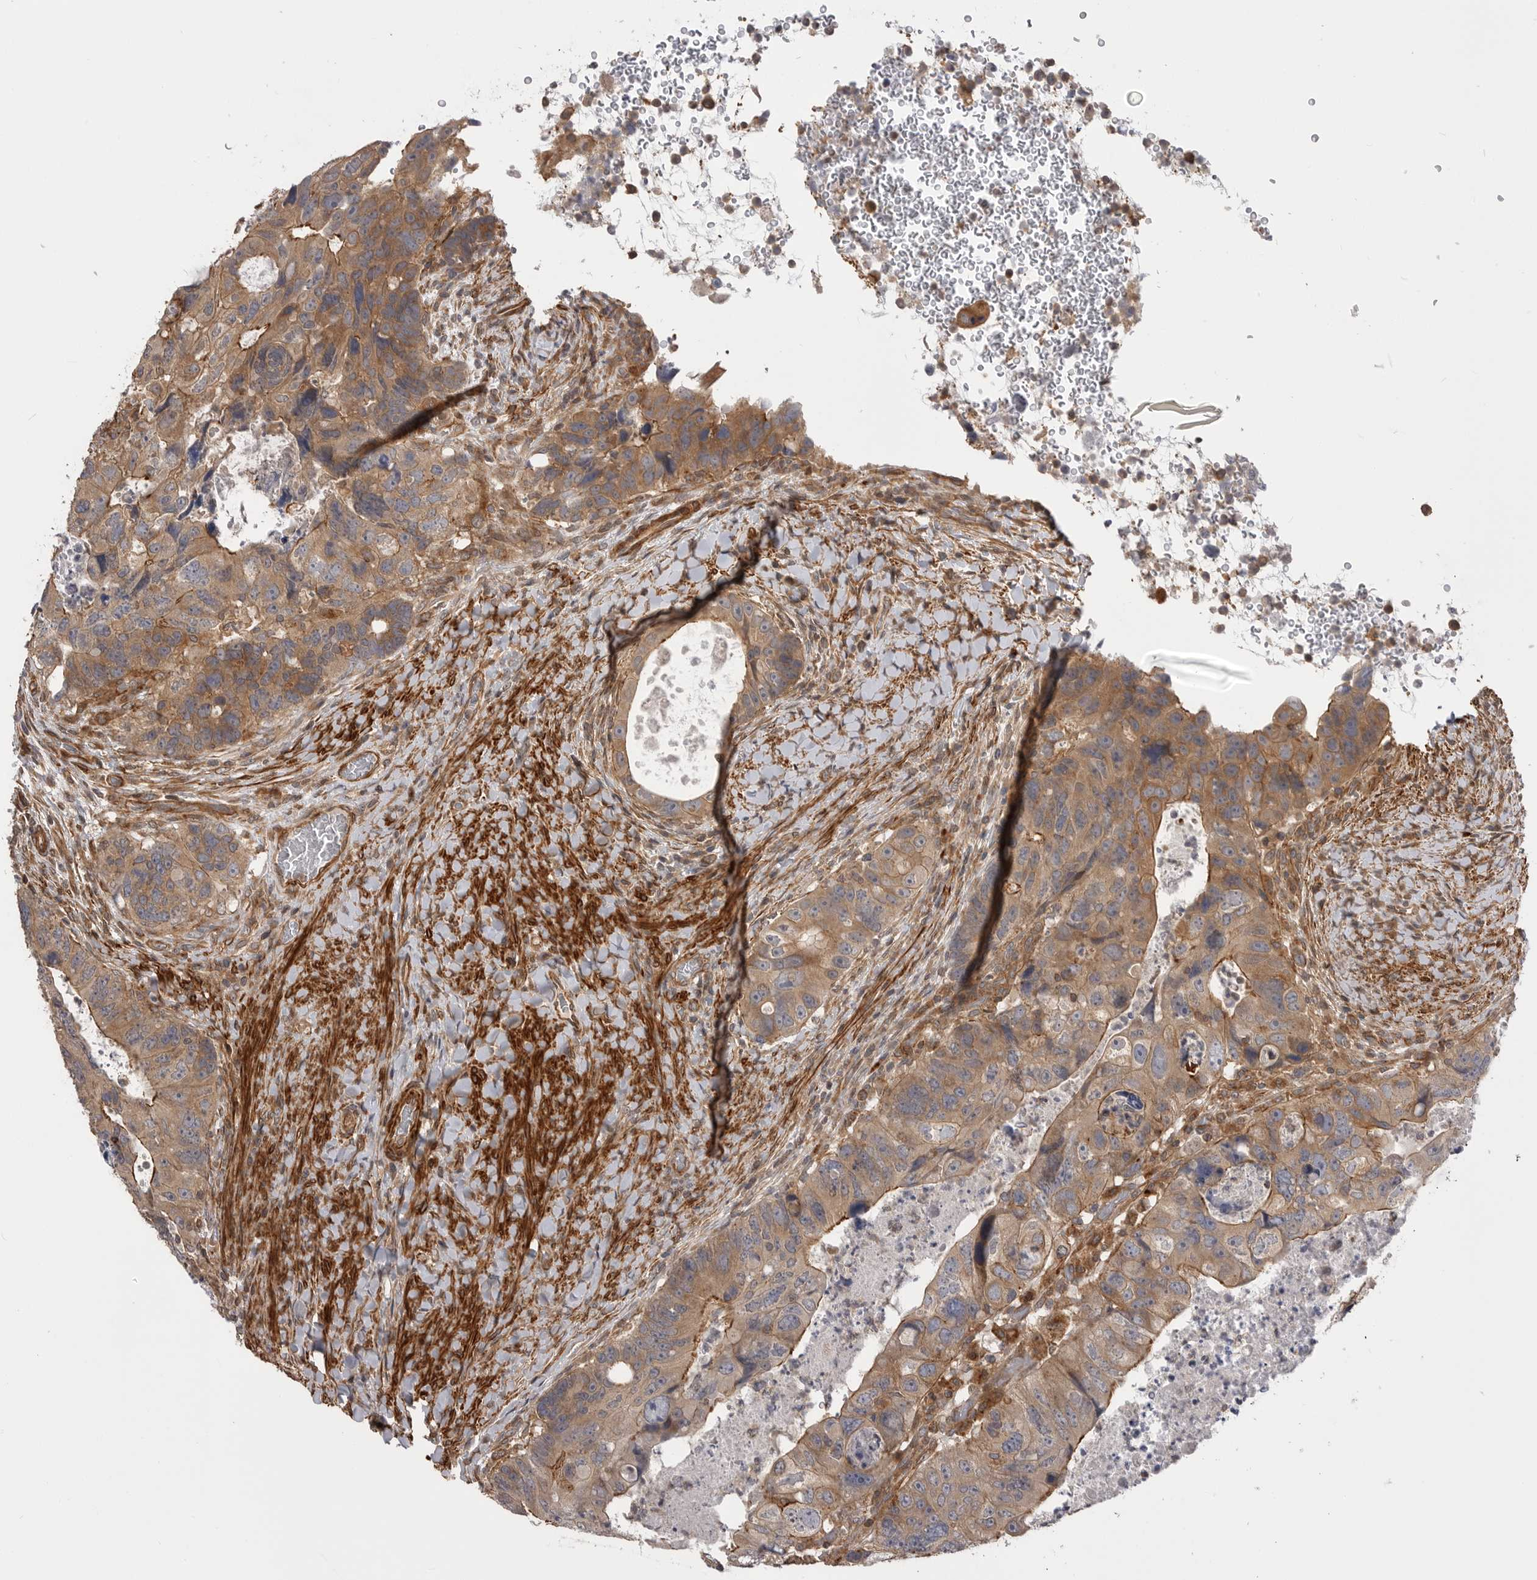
{"staining": {"intensity": "moderate", "quantity": "25%-75%", "location": "cytoplasmic/membranous"}, "tissue": "colorectal cancer", "cell_type": "Tumor cells", "image_type": "cancer", "snomed": [{"axis": "morphology", "description": "Adenocarcinoma, NOS"}, {"axis": "topography", "description": "Rectum"}], "caption": "Immunohistochemical staining of adenocarcinoma (colorectal) demonstrates medium levels of moderate cytoplasmic/membranous expression in about 25%-75% of tumor cells.", "gene": "TRIM56", "patient": {"sex": "male", "age": 59}}